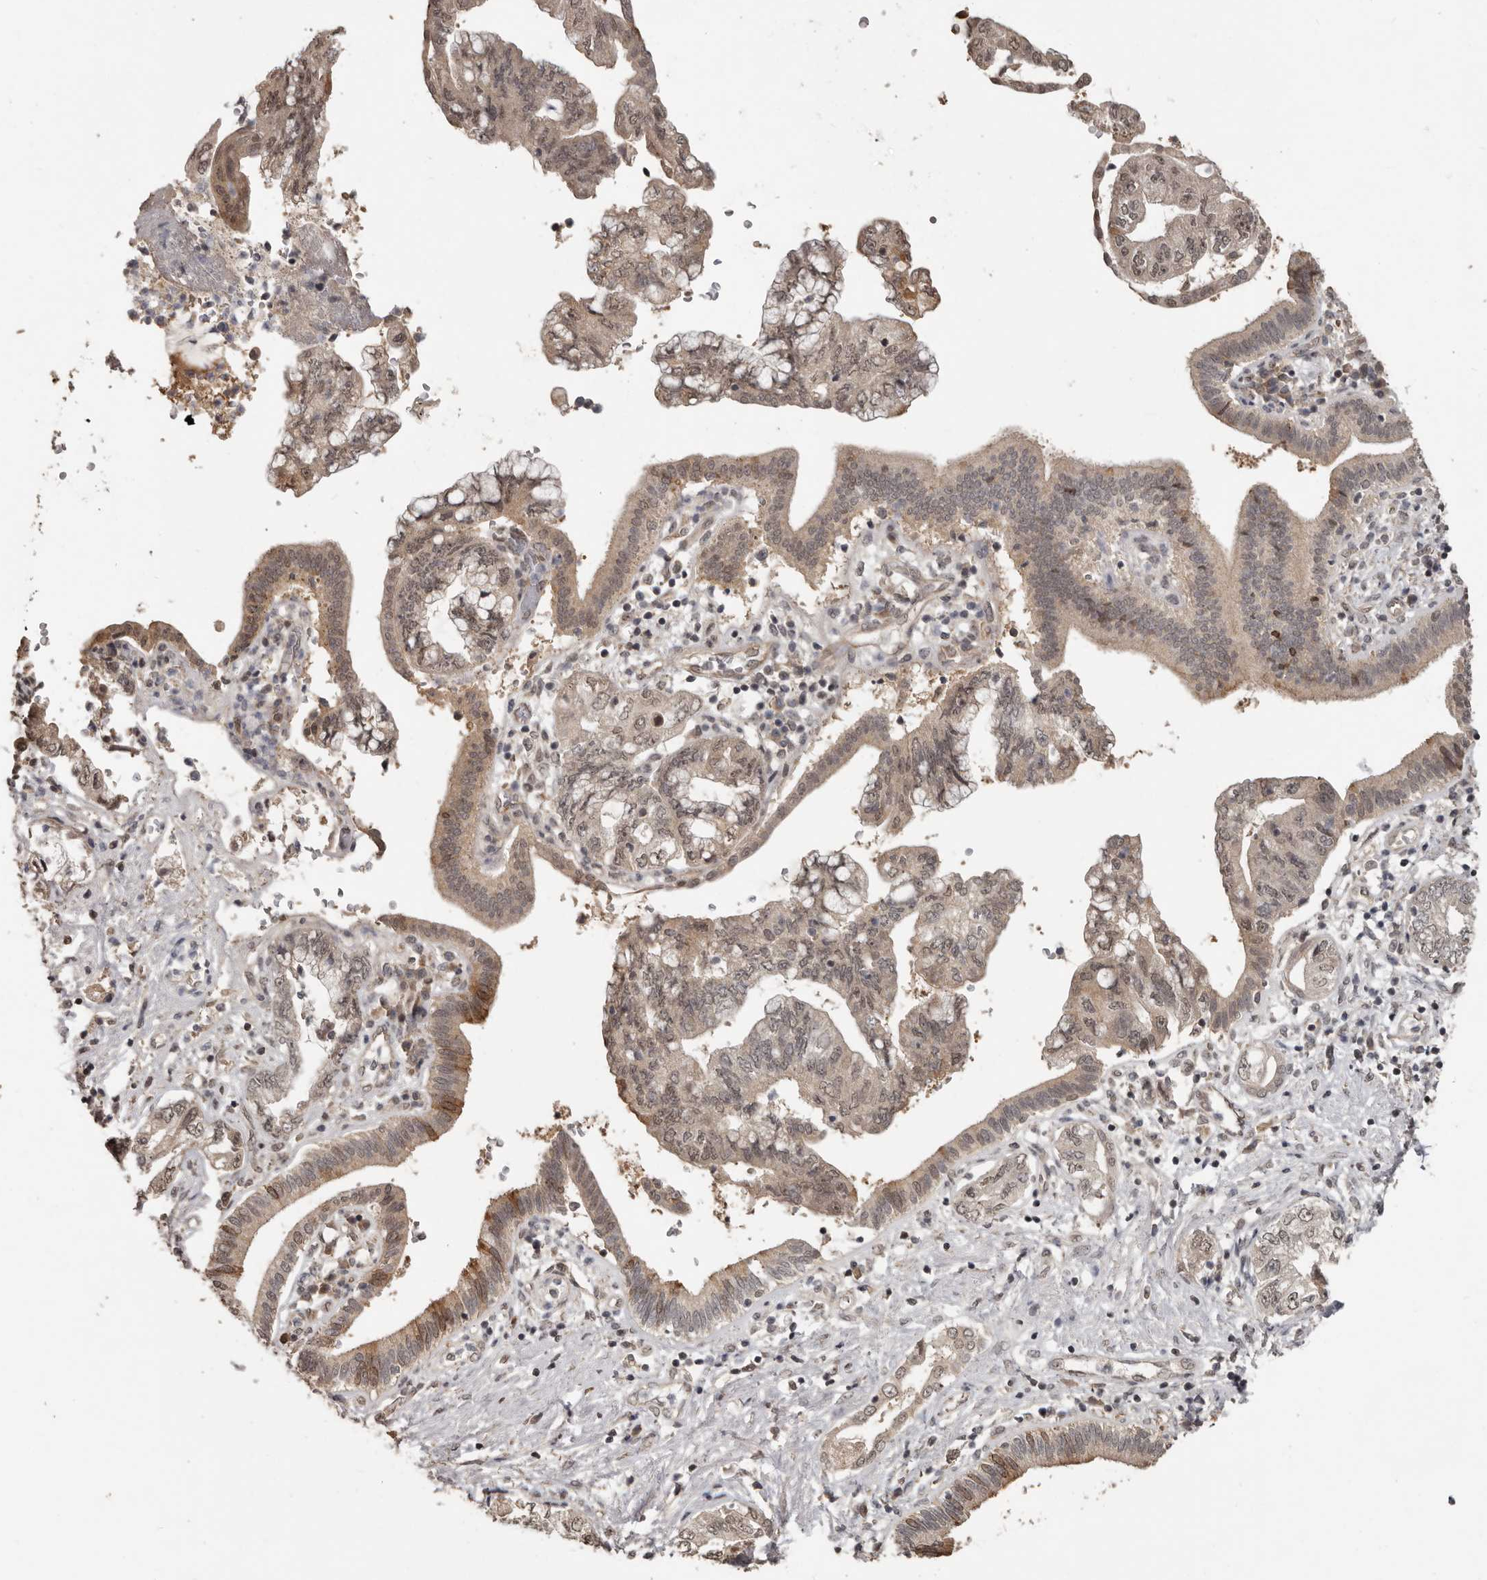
{"staining": {"intensity": "moderate", "quantity": ">75%", "location": "cytoplasmic/membranous,nuclear"}, "tissue": "pancreatic cancer", "cell_type": "Tumor cells", "image_type": "cancer", "snomed": [{"axis": "morphology", "description": "Adenocarcinoma, NOS"}, {"axis": "topography", "description": "Pancreas"}], "caption": "Protein analysis of adenocarcinoma (pancreatic) tissue displays moderate cytoplasmic/membranous and nuclear staining in approximately >75% of tumor cells.", "gene": "ZFP14", "patient": {"sex": "female", "age": 73}}